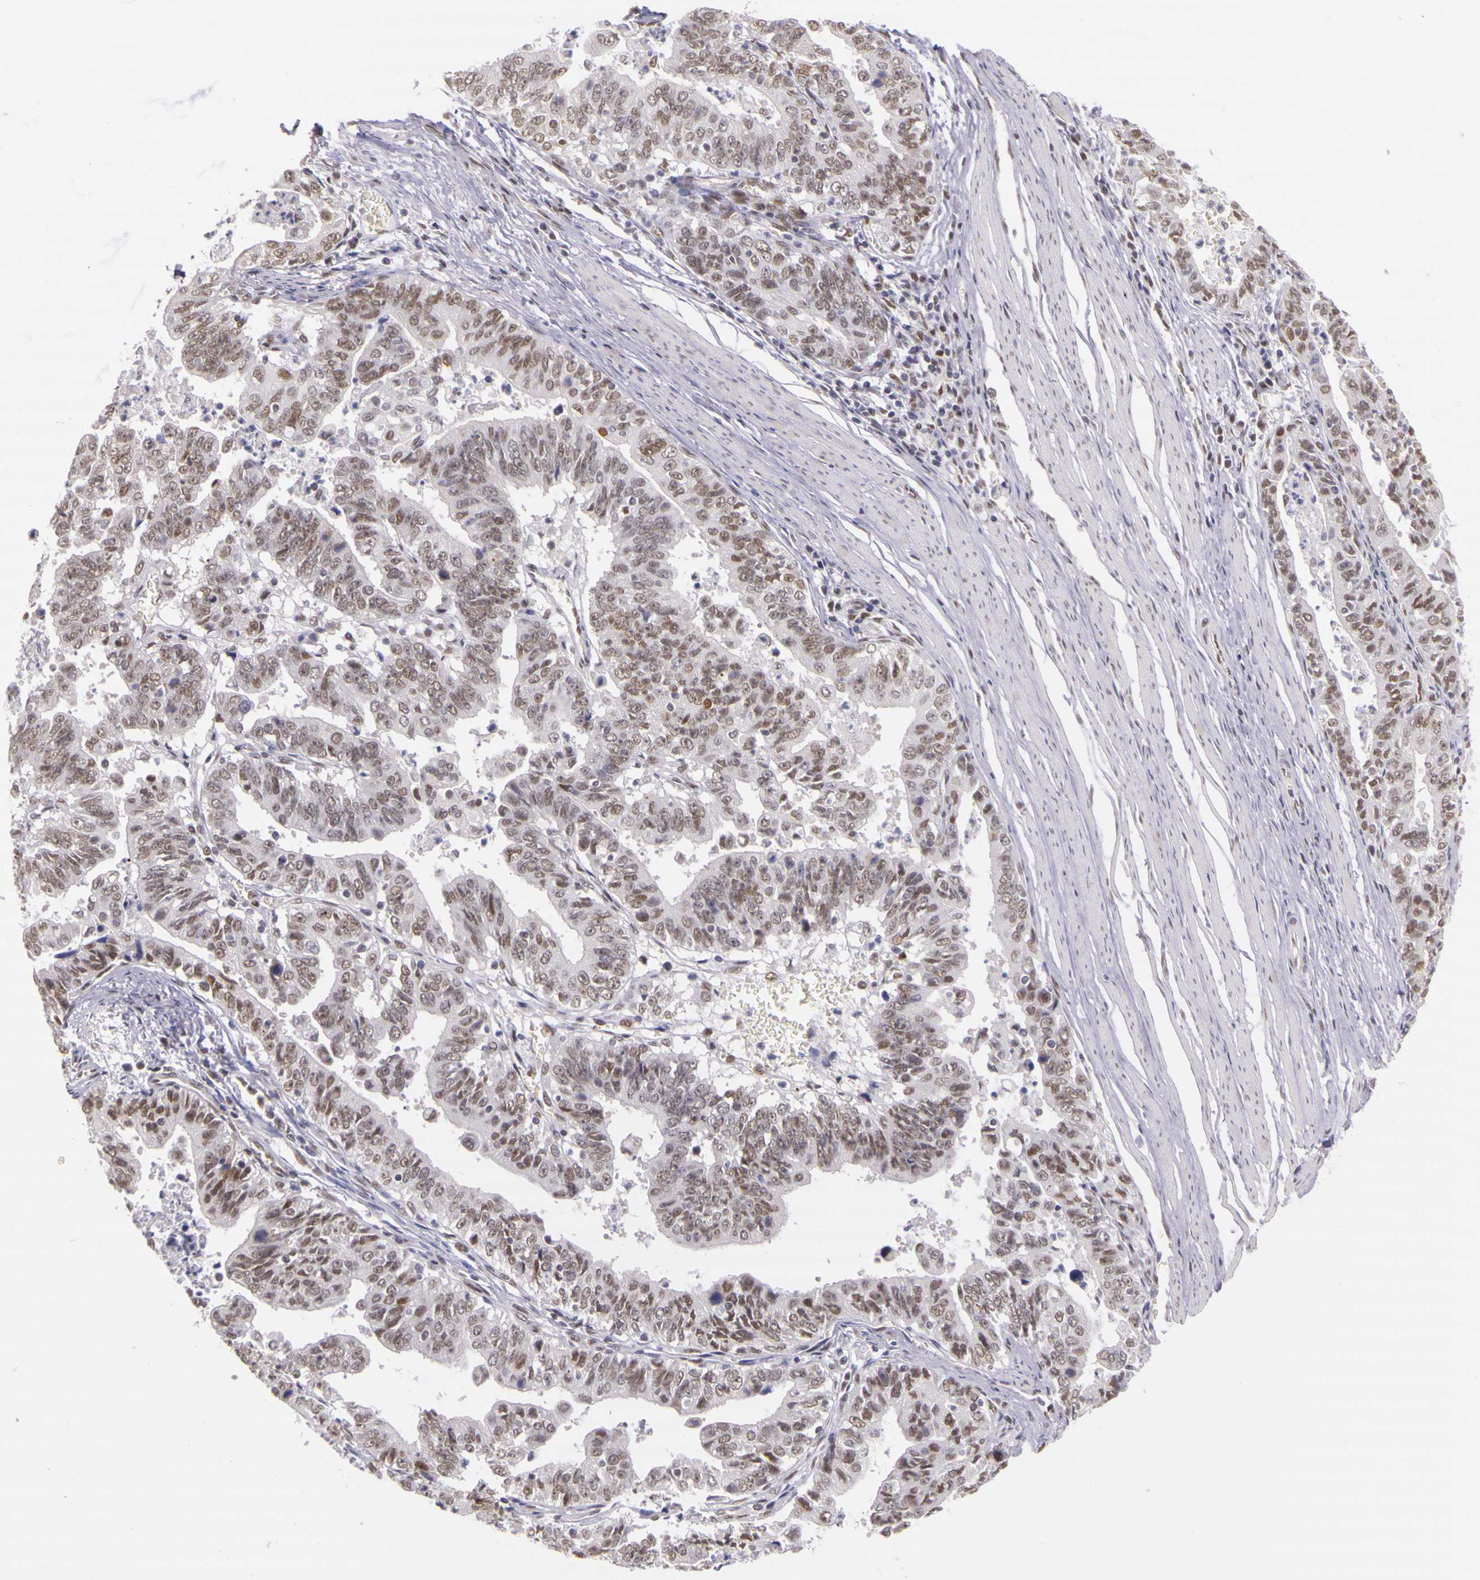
{"staining": {"intensity": "weak", "quantity": ">75%", "location": "nuclear"}, "tissue": "stomach cancer", "cell_type": "Tumor cells", "image_type": "cancer", "snomed": [{"axis": "morphology", "description": "Adenocarcinoma, NOS"}, {"axis": "topography", "description": "Stomach, upper"}], "caption": "Stomach cancer stained with DAB (3,3'-diaminobenzidine) immunohistochemistry (IHC) displays low levels of weak nuclear staining in approximately >75% of tumor cells.", "gene": "WDR13", "patient": {"sex": "female", "age": 50}}